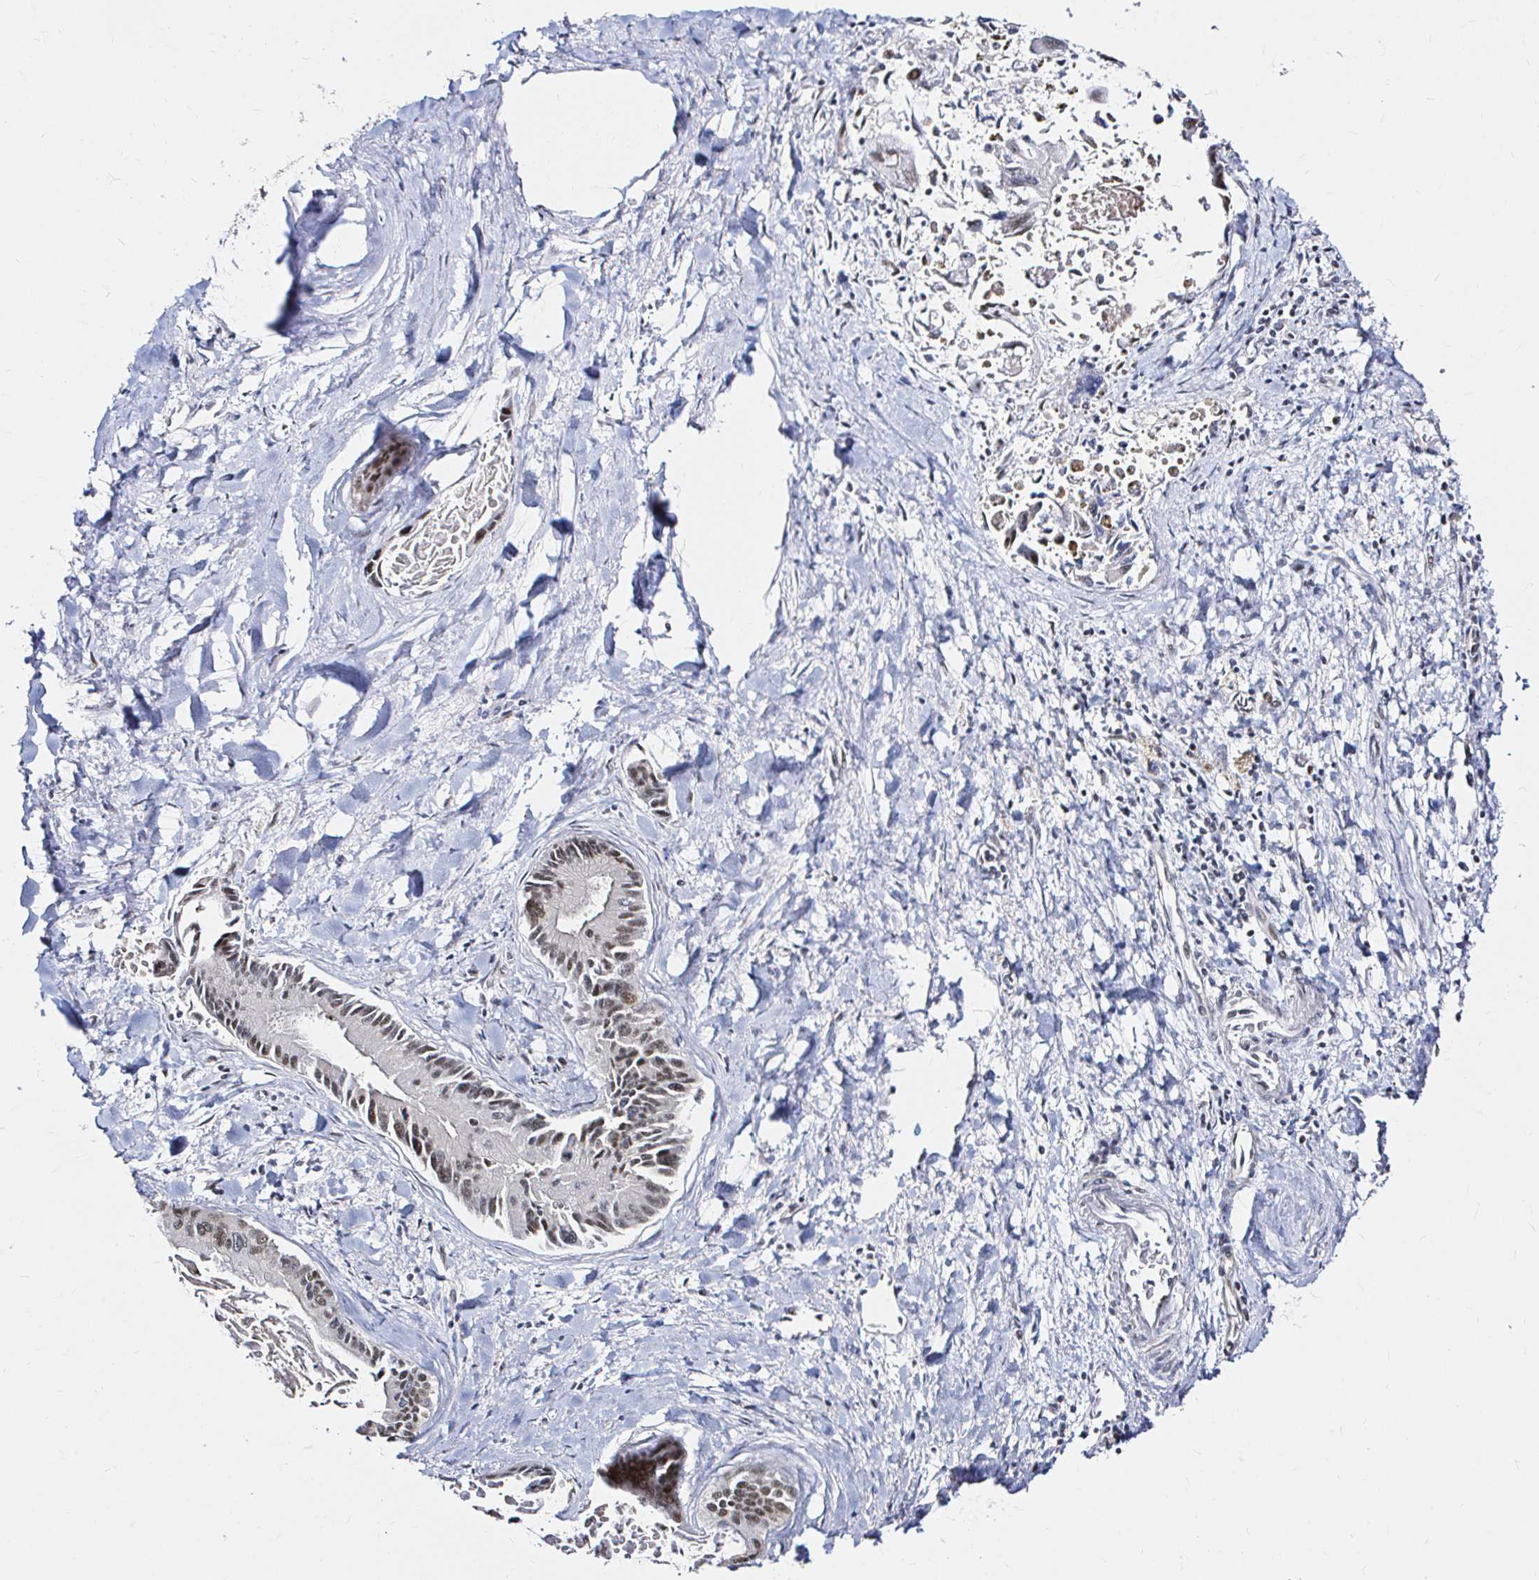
{"staining": {"intensity": "weak", "quantity": "<25%", "location": "nuclear"}, "tissue": "liver cancer", "cell_type": "Tumor cells", "image_type": "cancer", "snomed": [{"axis": "morphology", "description": "Cholangiocarcinoma"}, {"axis": "topography", "description": "Liver"}], "caption": "There is no significant expression in tumor cells of liver cancer. (DAB immunohistochemistry (IHC), high magnification).", "gene": "SNRPC", "patient": {"sex": "male", "age": 66}}